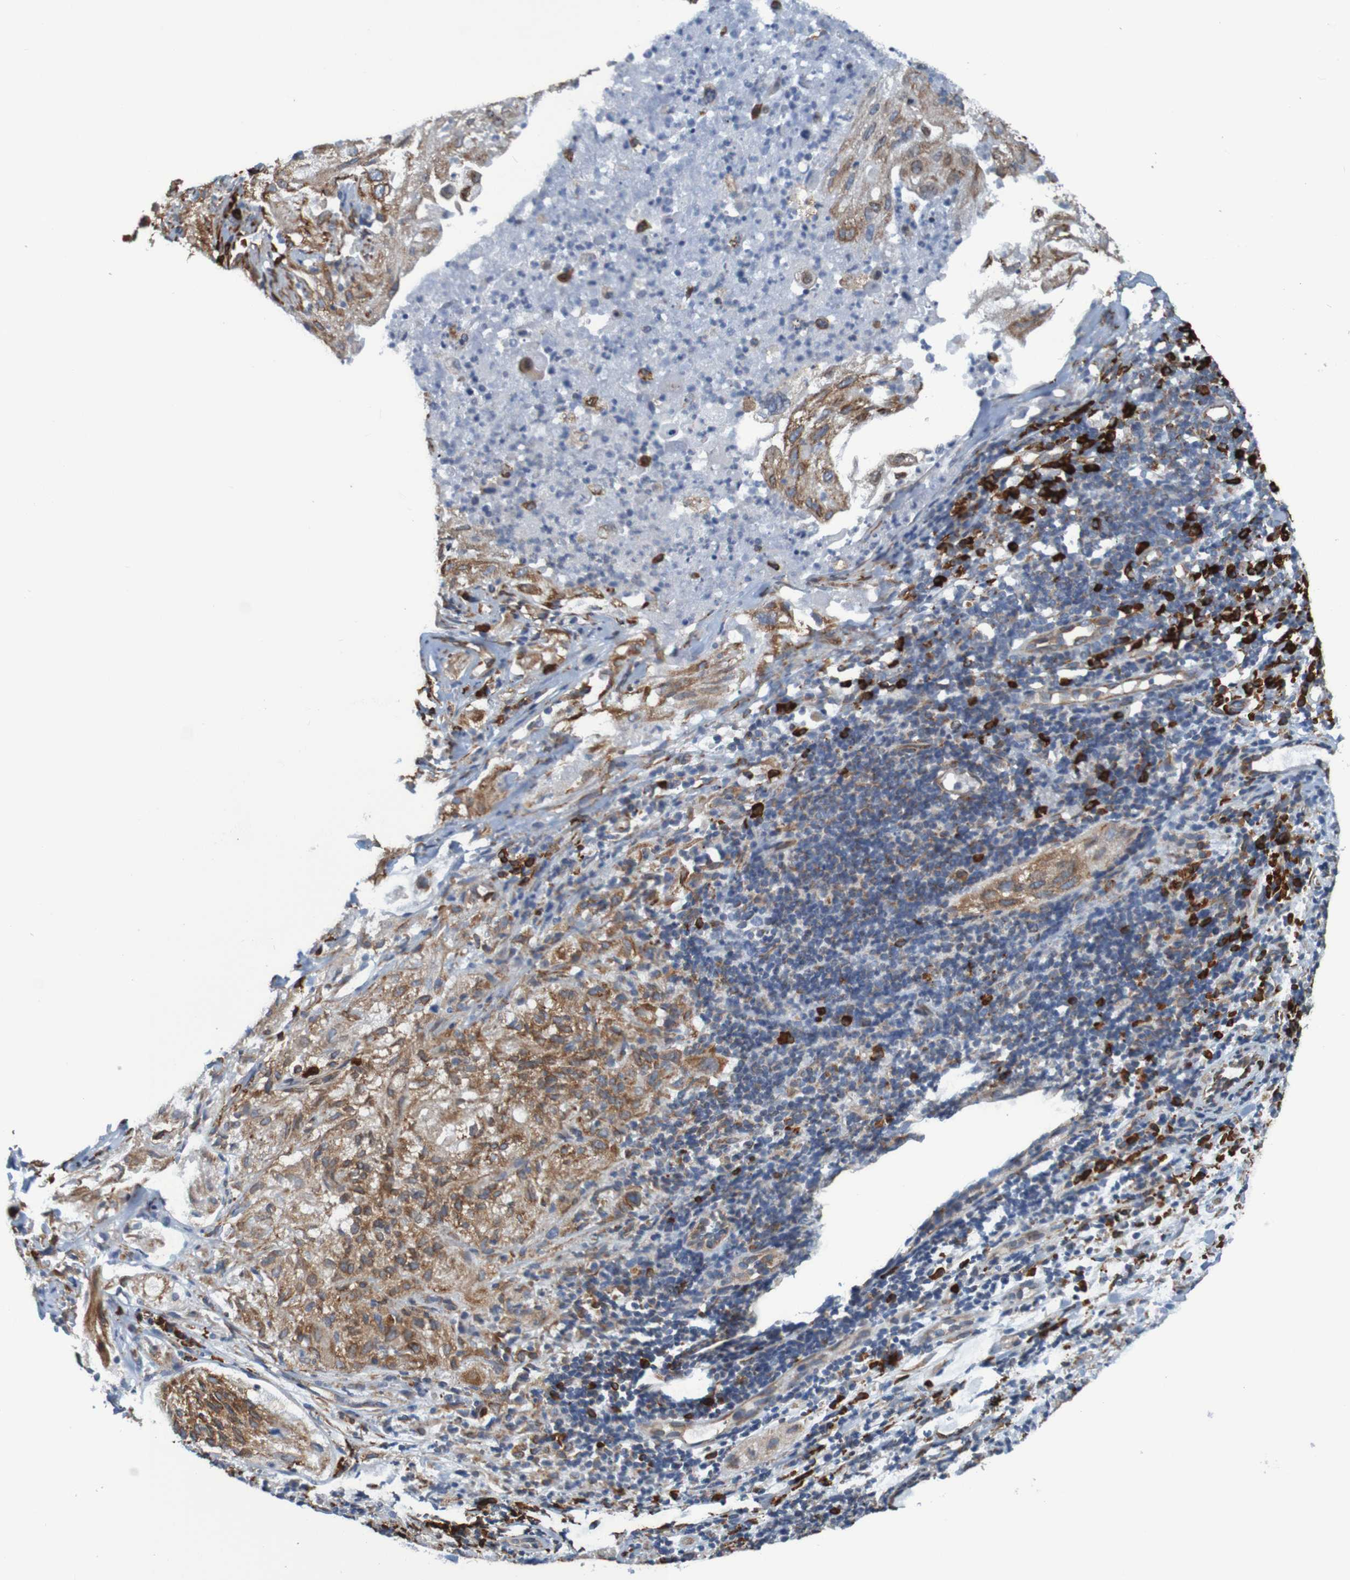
{"staining": {"intensity": "weak", "quantity": ">75%", "location": "cytoplasmic/membranous"}, "tissue": "lung cancer", "cell_type": "Tumor cells", "image_type": "cancer", "snomed": [{"axis": "morphology", "description": "Inflammation, NOS"}, {"axis": "morphology", "description": "Squamous cell carcinoma, NOS"}, {"axis": "topography", "description": "Lymph node"}, {"axis": "topography", "description": "Soft tissue"}, {"axis": "topography", "description": "Lung"}], "caption": "IHC of squamous cell carcinoma (lung) reveals low levels of weak cytoplasmic/membranous expression in about >75% of tumor cells.", "gene": "SSR1", "patient": {"sex": "male", "age": 66}}